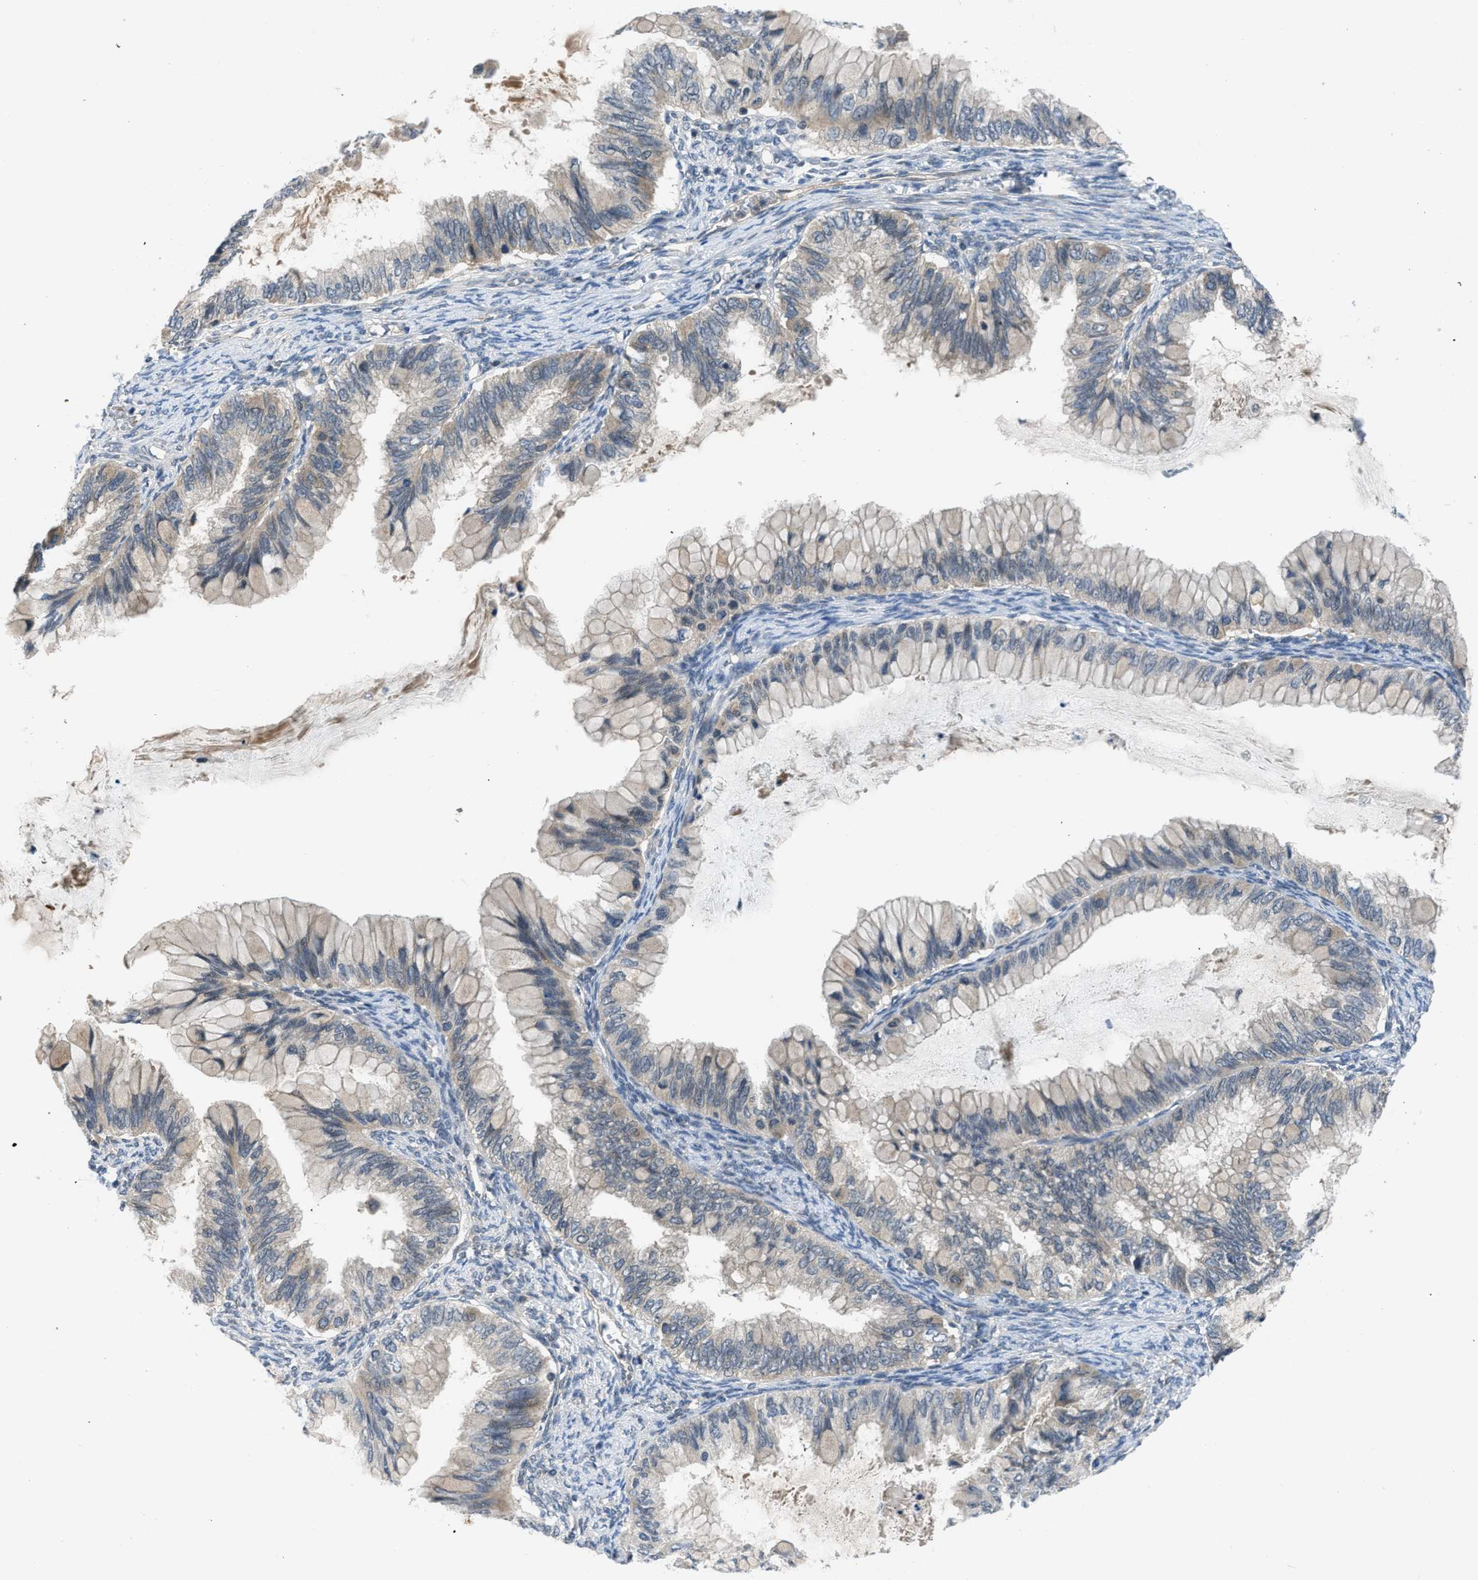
{"staining": {"intensity": "weak", "quantity": "25%-75%", "location": "cytoplasmic/membranous"}, "tissue": "ovarian cancer", "cell_type": "Tumor cells", "image_type": "cancer", "snomed": [{"axis": "morphology", "description": "Cystadenocarcinoma, mucinous, NOS"}, {"axis": "topography", "description": "Ovary"}], "caption": "Brown immunohistochemical staining in ovarian cancer (mucinous cystadenocarcinoma) displays weak cytoplasmic/membranous positivity in approximately 25%-75% of tumor cells.", "gene": "PDE7A", "patient": {"sex": "female", "age": 80}}